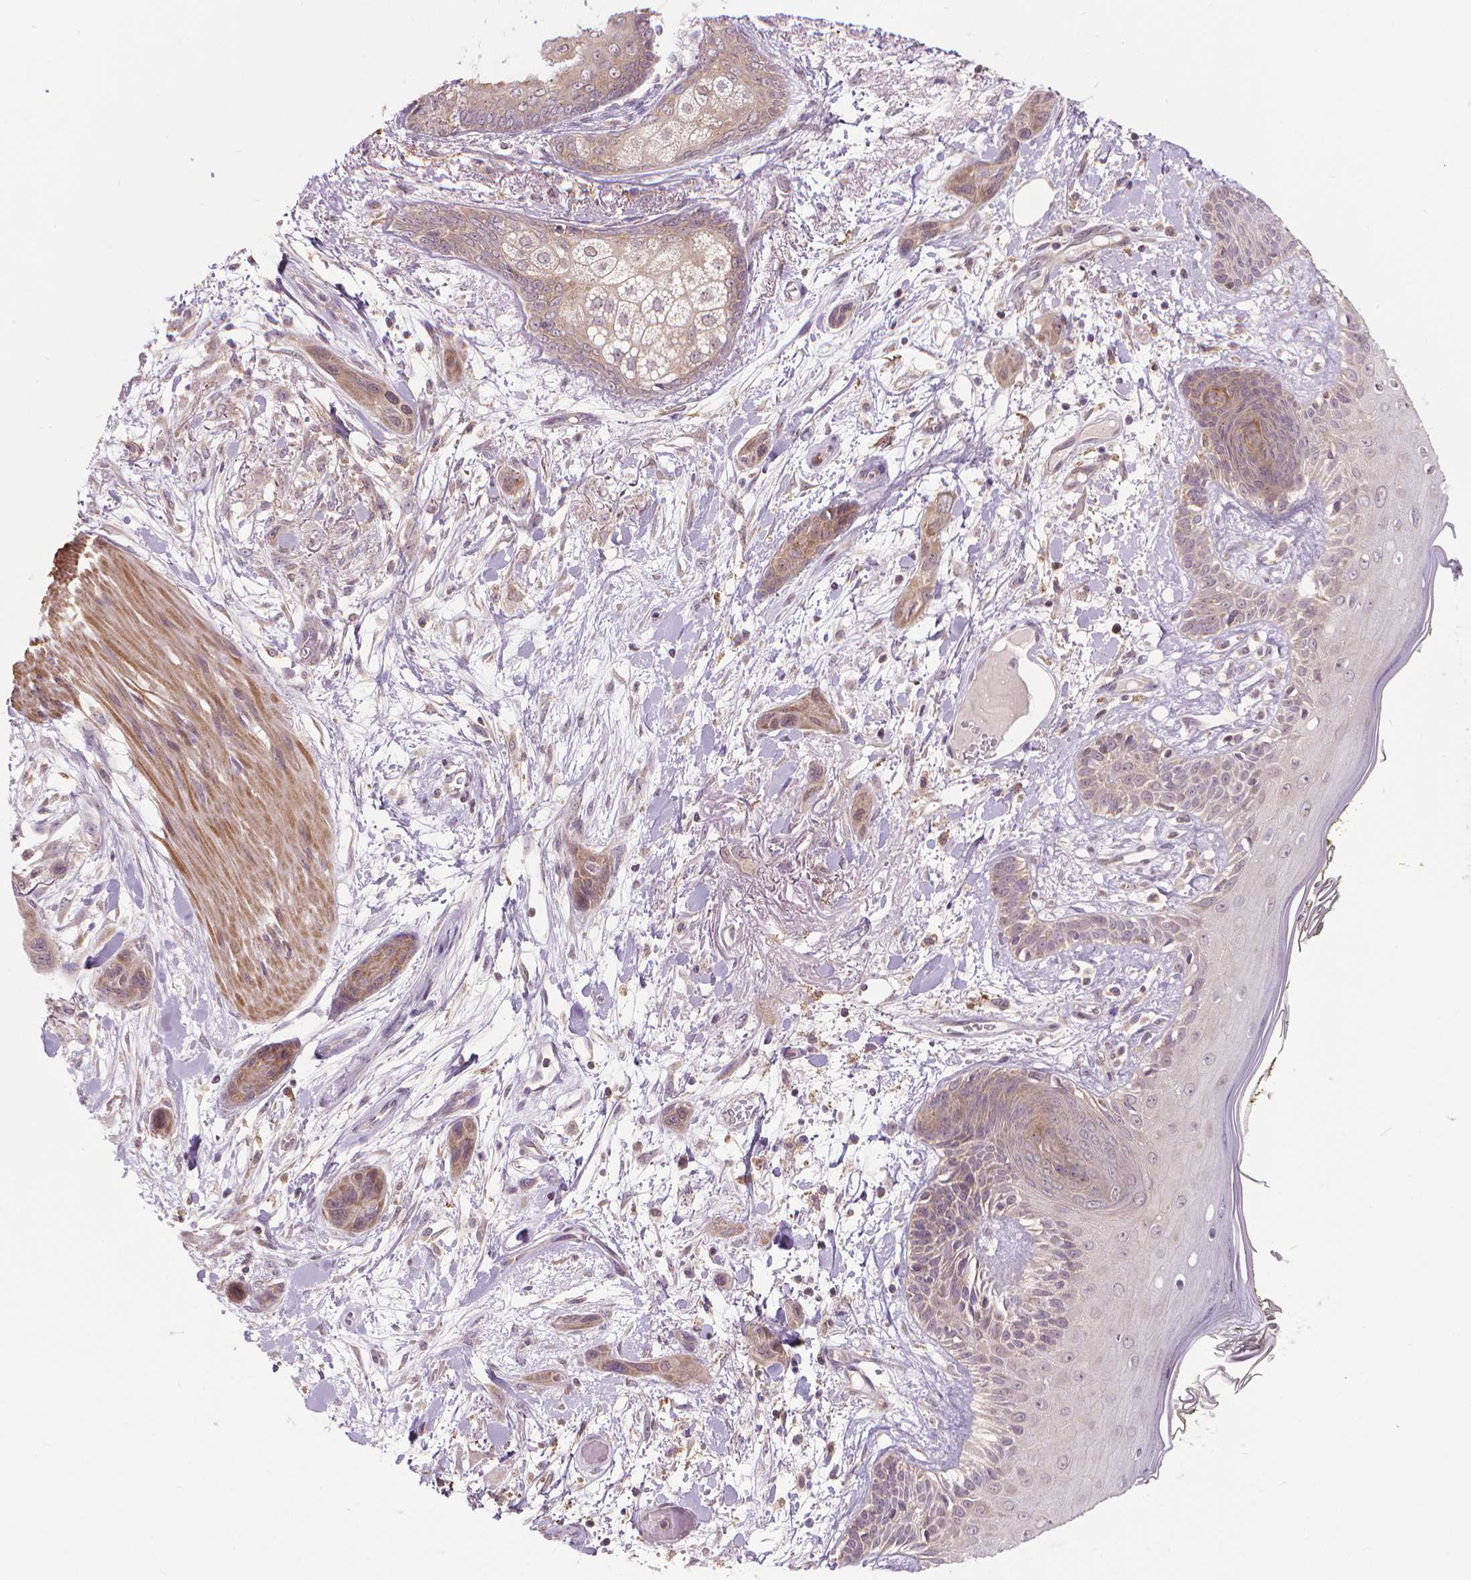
{"staining": {"intensity": "moderate", "quantity": ">75%", "location": "cytoplasmic/membranous"}, "tissue": "skin cancer", "cell_type": "Tumor cells", "image_type": "cancer", "snomed": [{"axis": "morphology", "description": "Squamous cell carcinoma, NOS"}, {"axis": "topography", "description": "Skin"}], "caption": "DAB (3,3'-diaminobenzidine) immunohistochemical staining of skin cancer (squamous cell carcinoma) exhibits moderate cytoplasmic/membranous protein positivity in approximately >75% of tumor cells.", "gene": "PRAG1", "patient": {"sex": "male", "age": 79}}